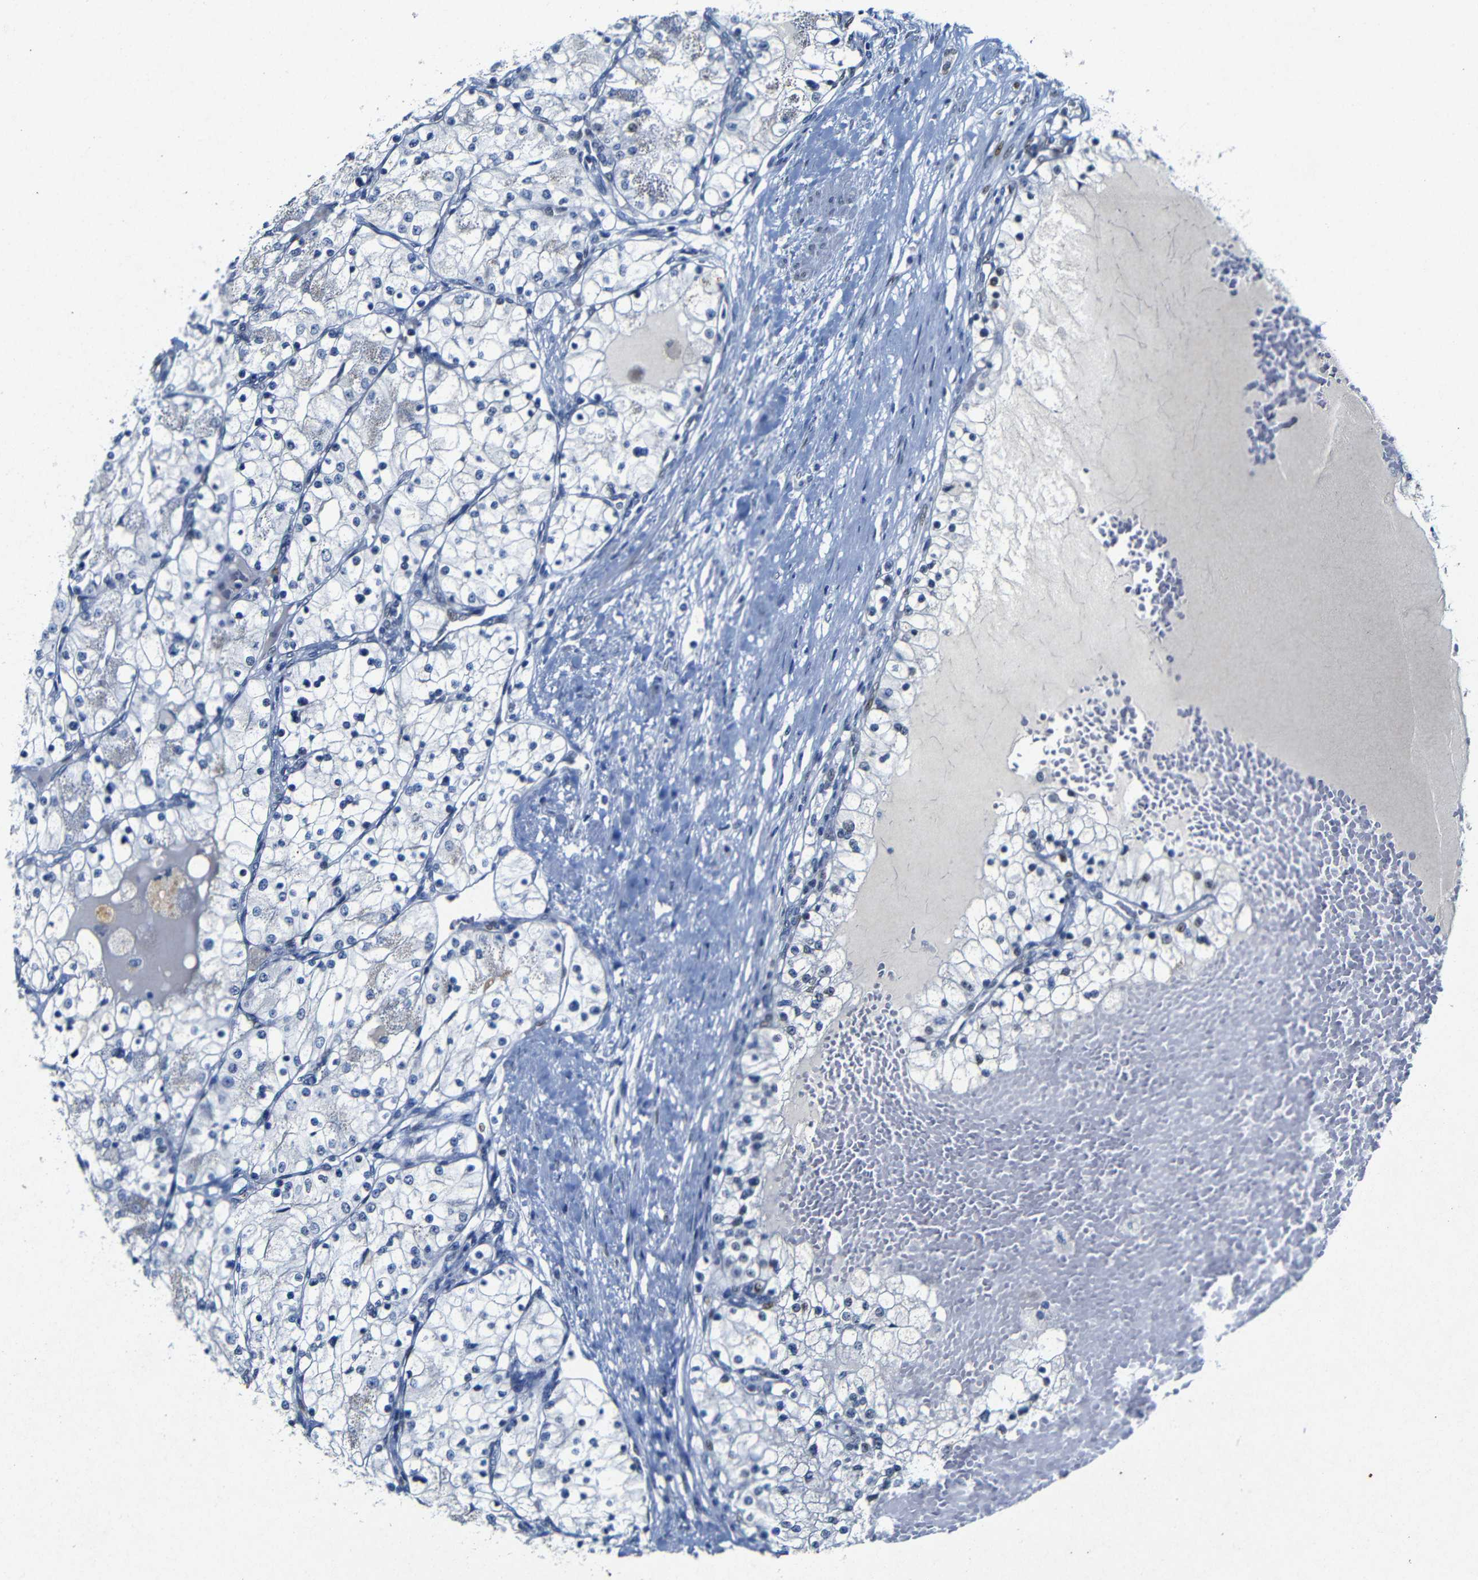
{"staining": {"intensity": "negative", "quantity": "none", "location": "none"}, "tissue": "renal cancer", "cell_type": "Tumor cells", "image_type": "cancer", "snomed": [{"axis": "morphology", "description": "Adenocarcinoma, NOS"}, {"axis": "topography", "description": "Kidney"}], "caption": "Adenocarcinoma (renal) stained for a protein using immunohistochemistry (IHC) demonstrates no staining tumor cells.", "gene": "FOSL2", "patient": {"sex": "male", "age": 68}}